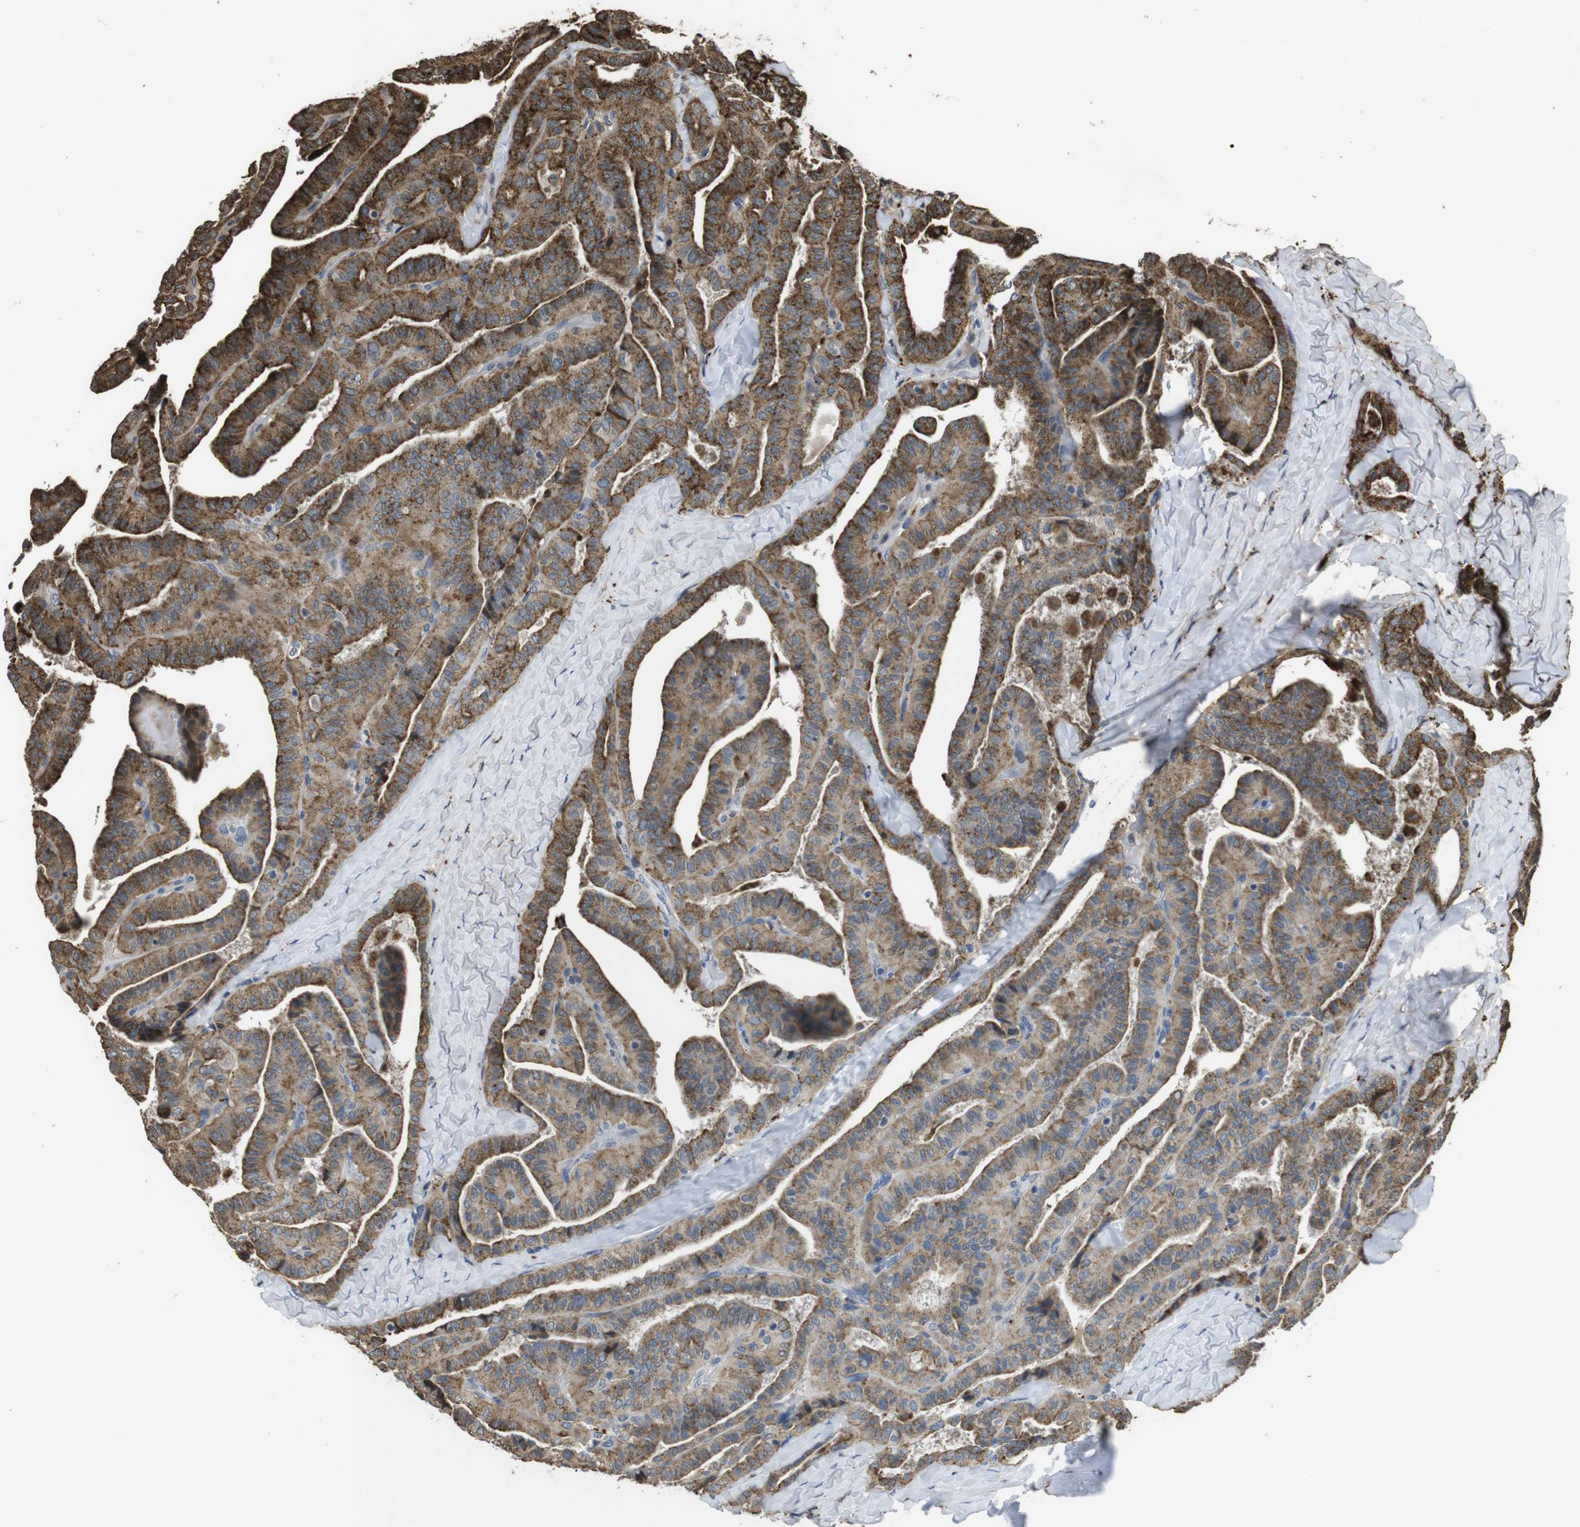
{"staining": {"intensity": "moderate", "quantity": ">75%", "location": "cytoplasmic/membranous"}, "tissue": "thyroid cancer", "cell_type": "Tumor cells", "image_type": "cancer", "snomed": [{"axis": "morphology", "description": "Papillary adenocarcinoma, NOS"}, {"axis": "topography", "description": "Thyroid gland"}], "caption": "Protein expression analysis of thyroid cancer (papillary adenocarcinoma) exhibits moderate cytoplasmic/membranous staining in approximately >75% of tumor cells.", "gene": "FZD10", "patient": {"sex": "male", "age": 77}}